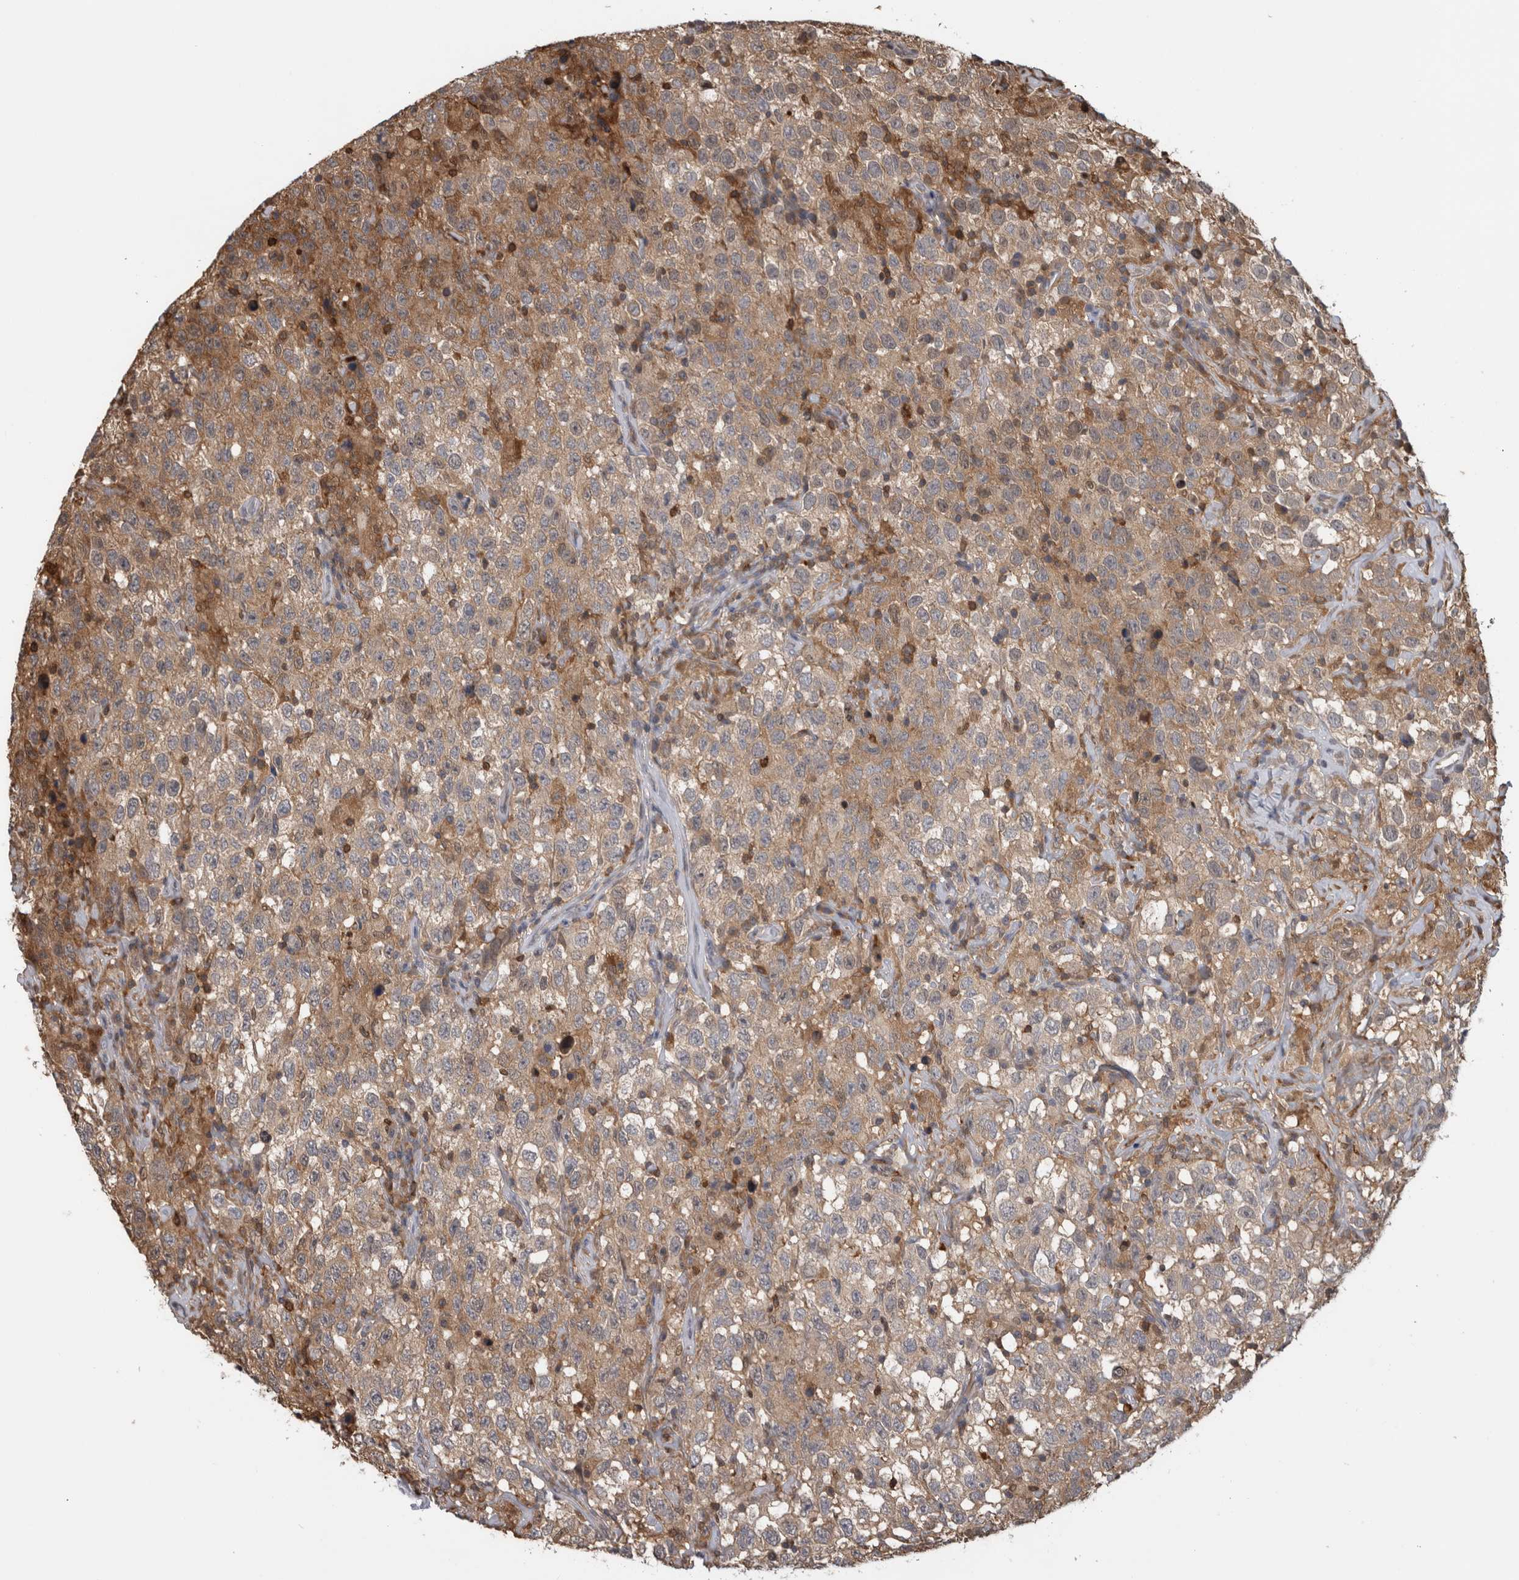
{"staining": {"intensity": "weak", "quantity": "25%-75%", "location": "cytoplasmic/membranous"}, "tissue": "testis cancer", "cell_type": "Tumor cells", "image_type": "cancer", "snomed": [{"axis": "morphology", "description": "Seminoma, NOS"}, {"axis": "topography", "description": "Testis"}], "caption": "An immunohistochemistry photomicrograph of tumor tissue is shown. Protein staining in brown highlights weak cytoplasmic/membranous positivity in testis cancer (seminoma) within tumor cells. (Stains: DAB (3,3'-diaminobenzidine) in brown, nuclei in blue, Microscopy: brightfield microscopy at high magnification).", "gene": "USH1G", "patient": {"sex": "male", "age": 41}}